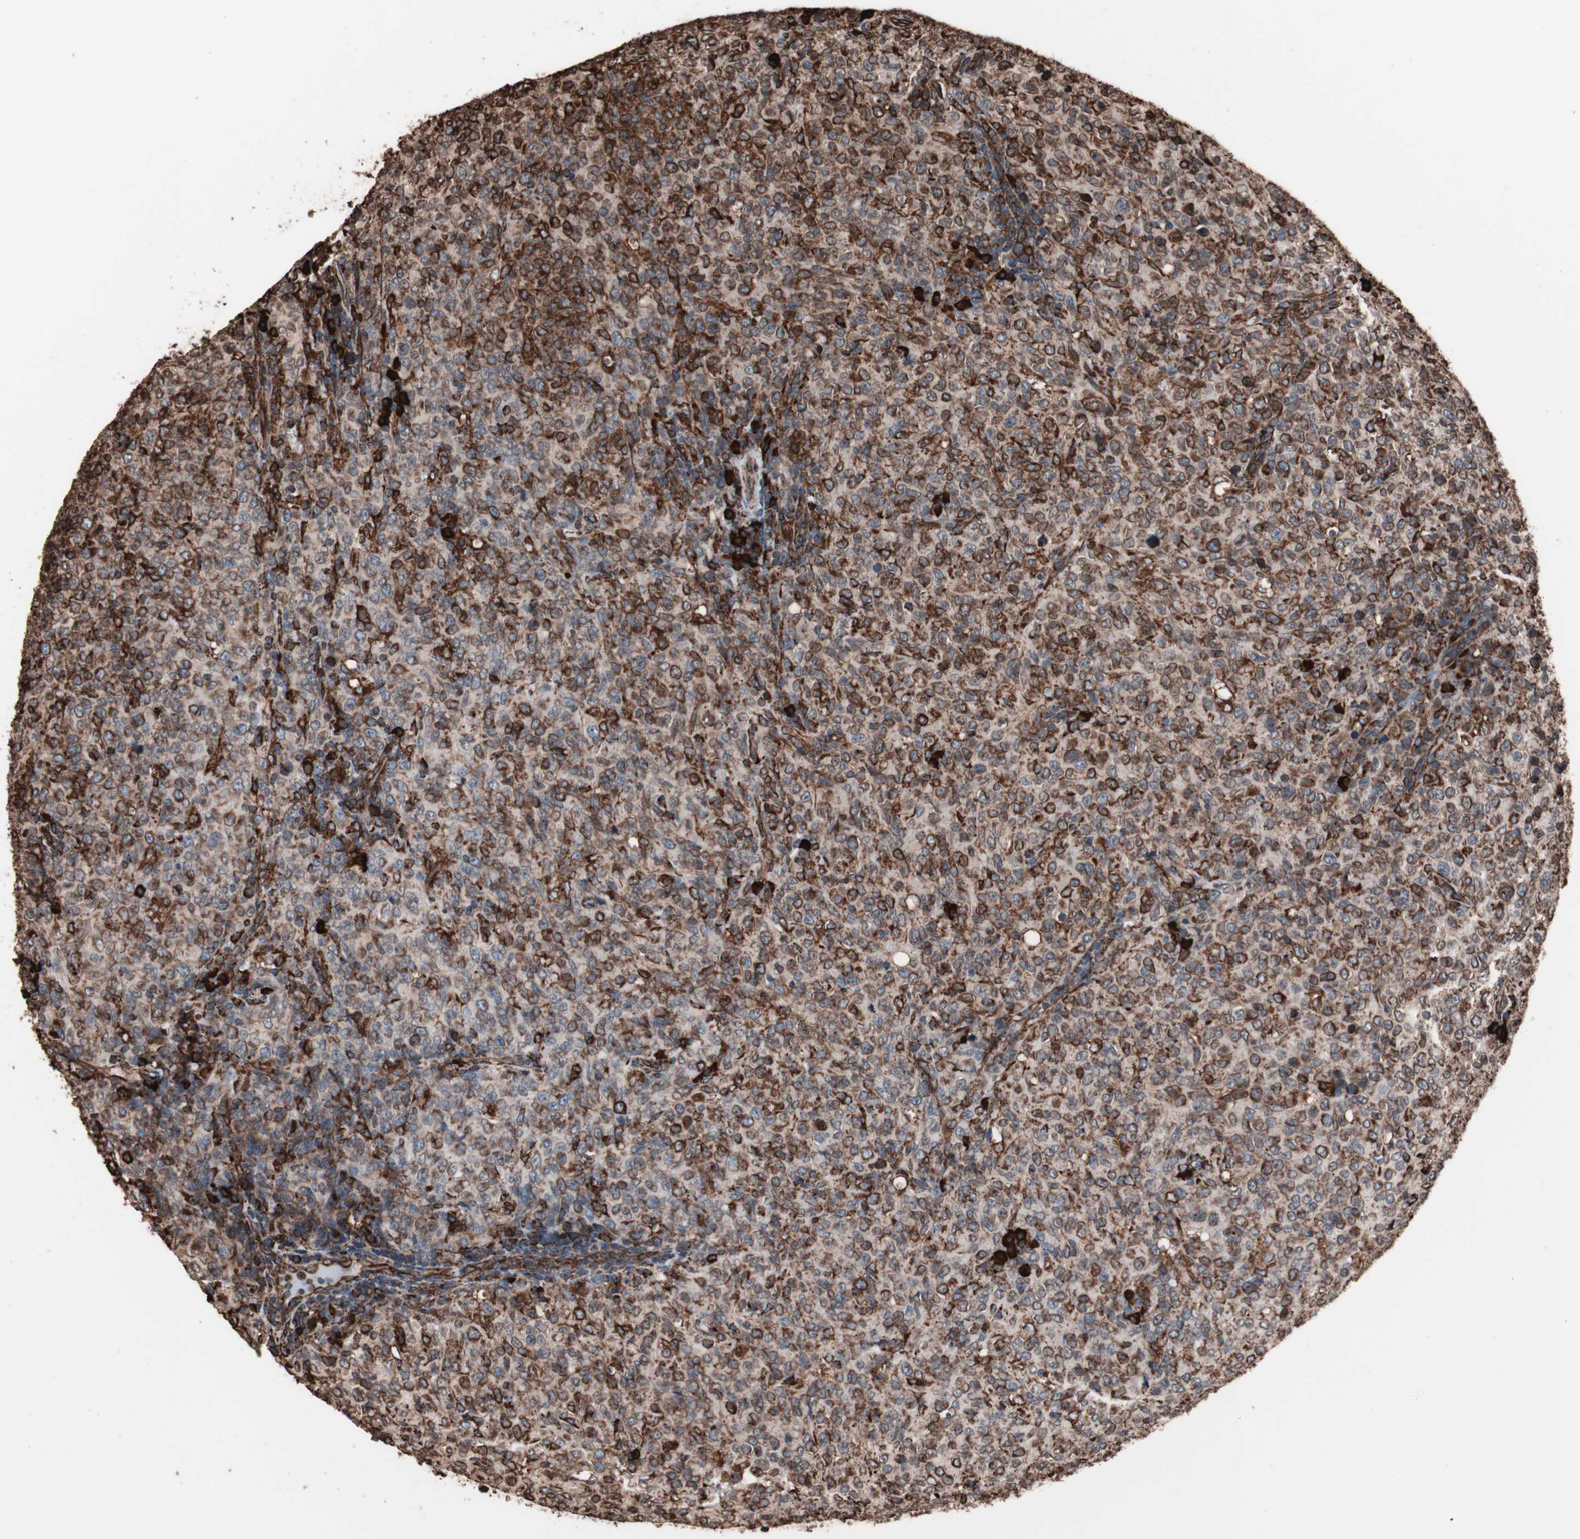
{"staining": {"intensity": "strong", "quantity": "25%-75%", "location": "cytoplasmic/membranous"}, "tissue": "lymphoma", "cell_type": "Tumor cells", "image_type": "cancer", "snomed": [{"axis": "morphology", "description": "Malignant lymphoma, non-Hodgkin's type, High grade"}, {"axis": "topography", "description": "Tonsil"}], "caption": "This histopathology image displays IHC staining of human lymphoma, with high strong cytoplasmic/membranous expression in about 25%-75% of tumor cells.", "gene": "HSP90B1", "patient": {"sex": "female", "age": 36}}